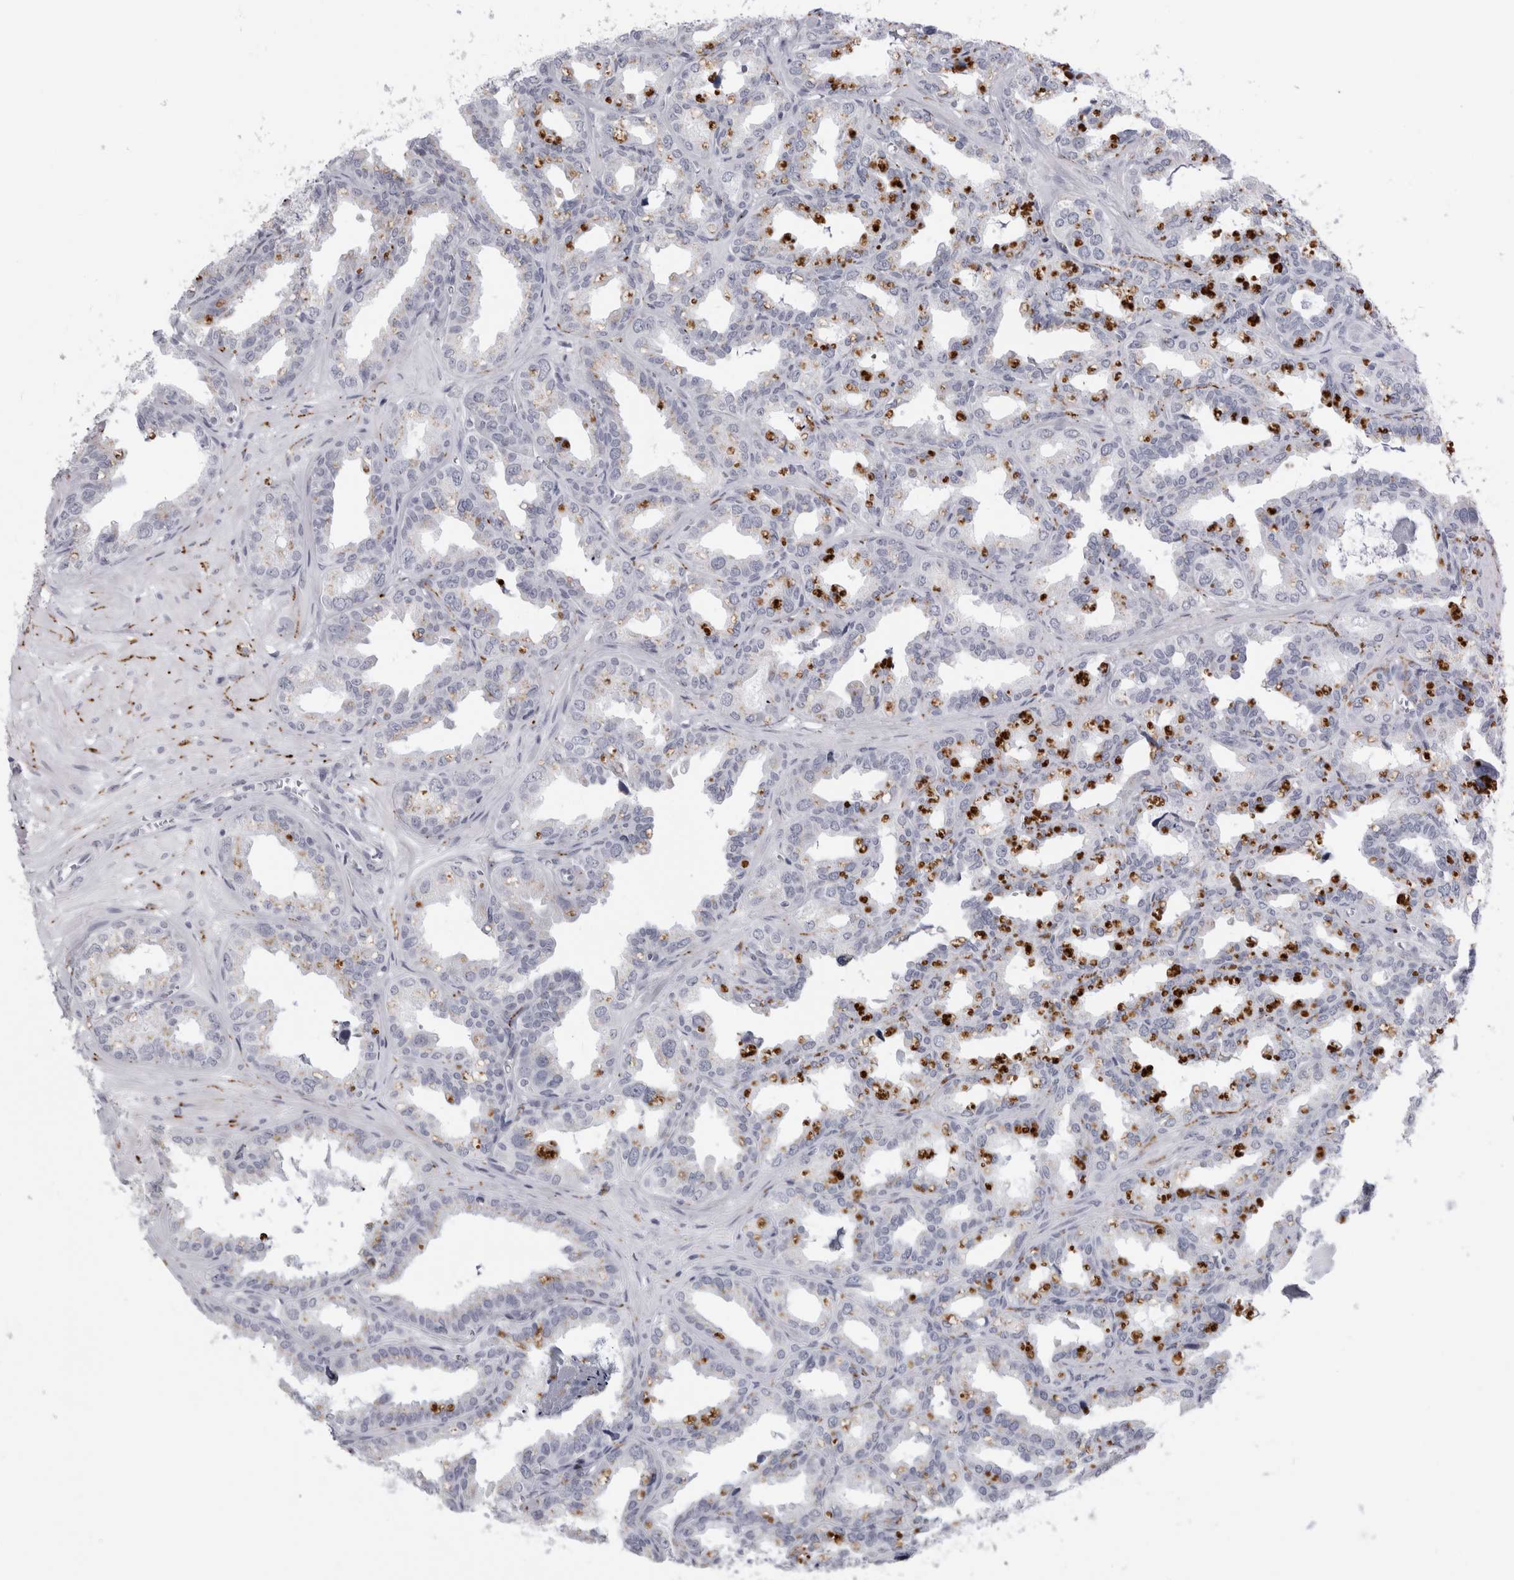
{"staining": {"intensity": "weak", "quantity": "<25%", "location": "cytoplasmic/membranous"}, "tissue": "seminal vesicle", "cell_type": "Glandular cells", "image_type": "normal", "snomed": [{"axis": "morphology", "description": "Normal tissue, NOS"}, {"axis": "topography", "description": "Prostate"}, {"axis": "topography", "description": "Seminal veicle"}], "caption": "IHC photomicrograph of unremarkable seminal vesicle: seminal vesicle stained with DAB (3,3'-diaminobenzidine) displays no significant protein staining in glandular cells. (DAB immunohistochemistry (IHC) with hematoxylin counter stain).", "gene": "CPE", "patient": {"sex": "male", "age": 51}}